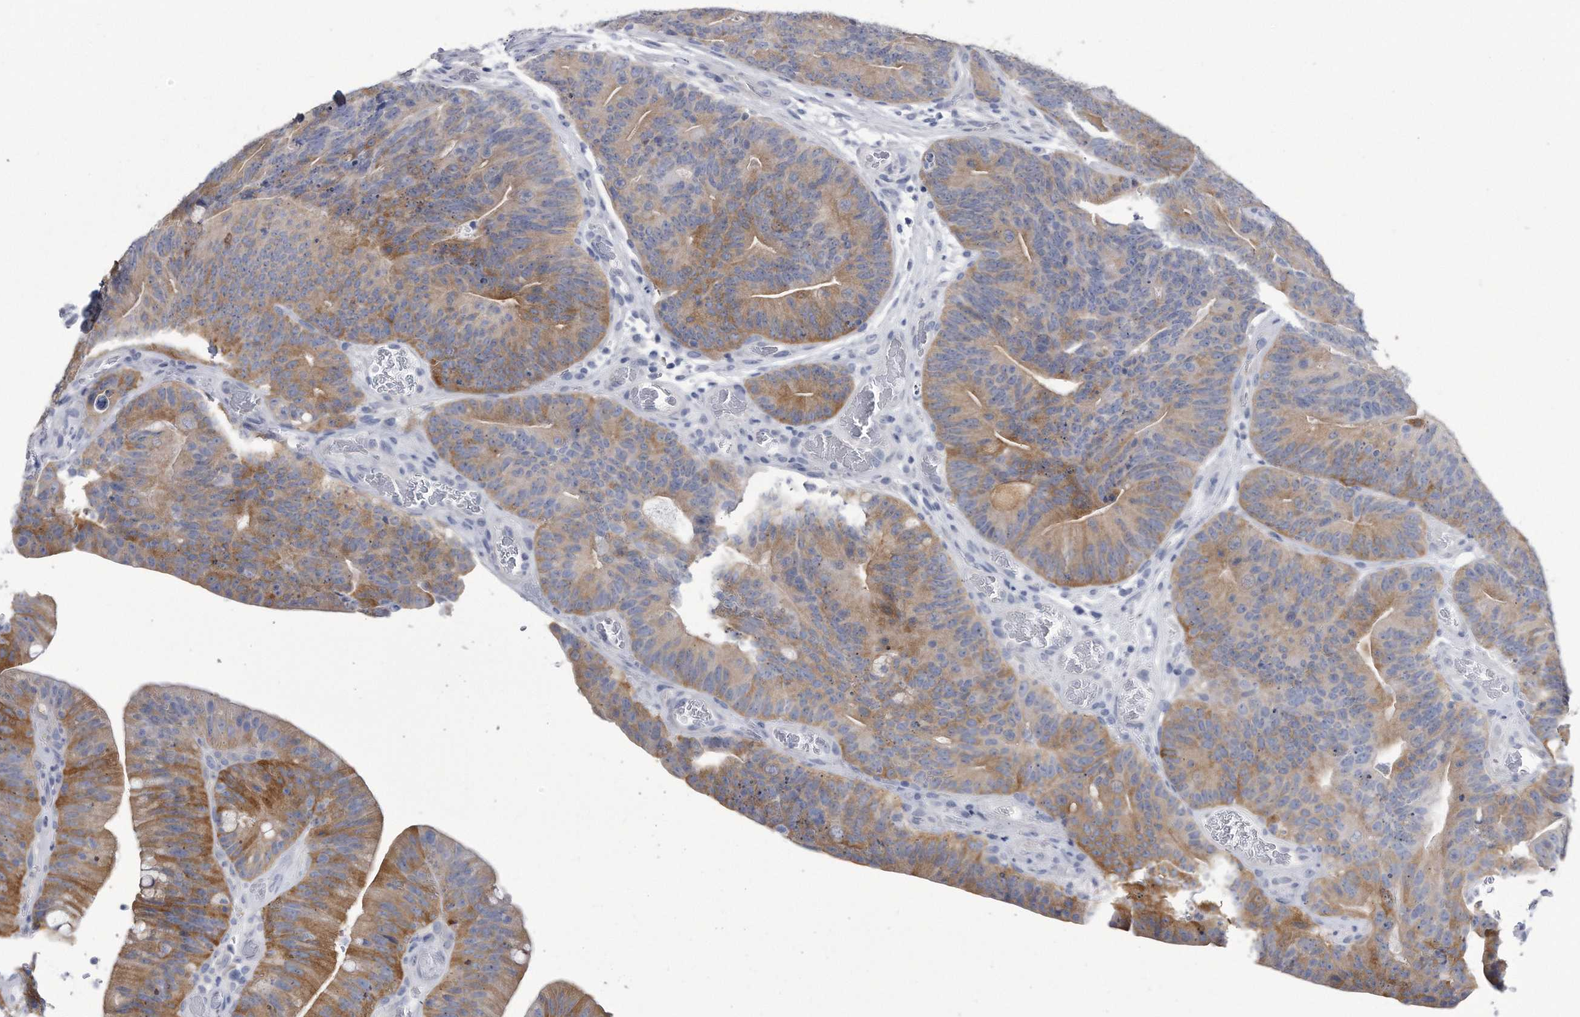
{"staining": {"intensity": "moderate", "quantity": ">75%", "location": "cytoplasmic/membranous"}, "tissue": "colorectal cancer", "cell_type": "Tumor cells", "image_type": "cancer", "snomed": [{"axis": "morphology", "description": "Normal tissue, NOS"}, {"axis": "topography", "description": "Colon"}], "caption": "Human colorectal cancer stained with a protein marker demonstrates moderate staining in tumor cells.", "gene": "PYGB", "patient": {"sex": "female", "age": 82}}